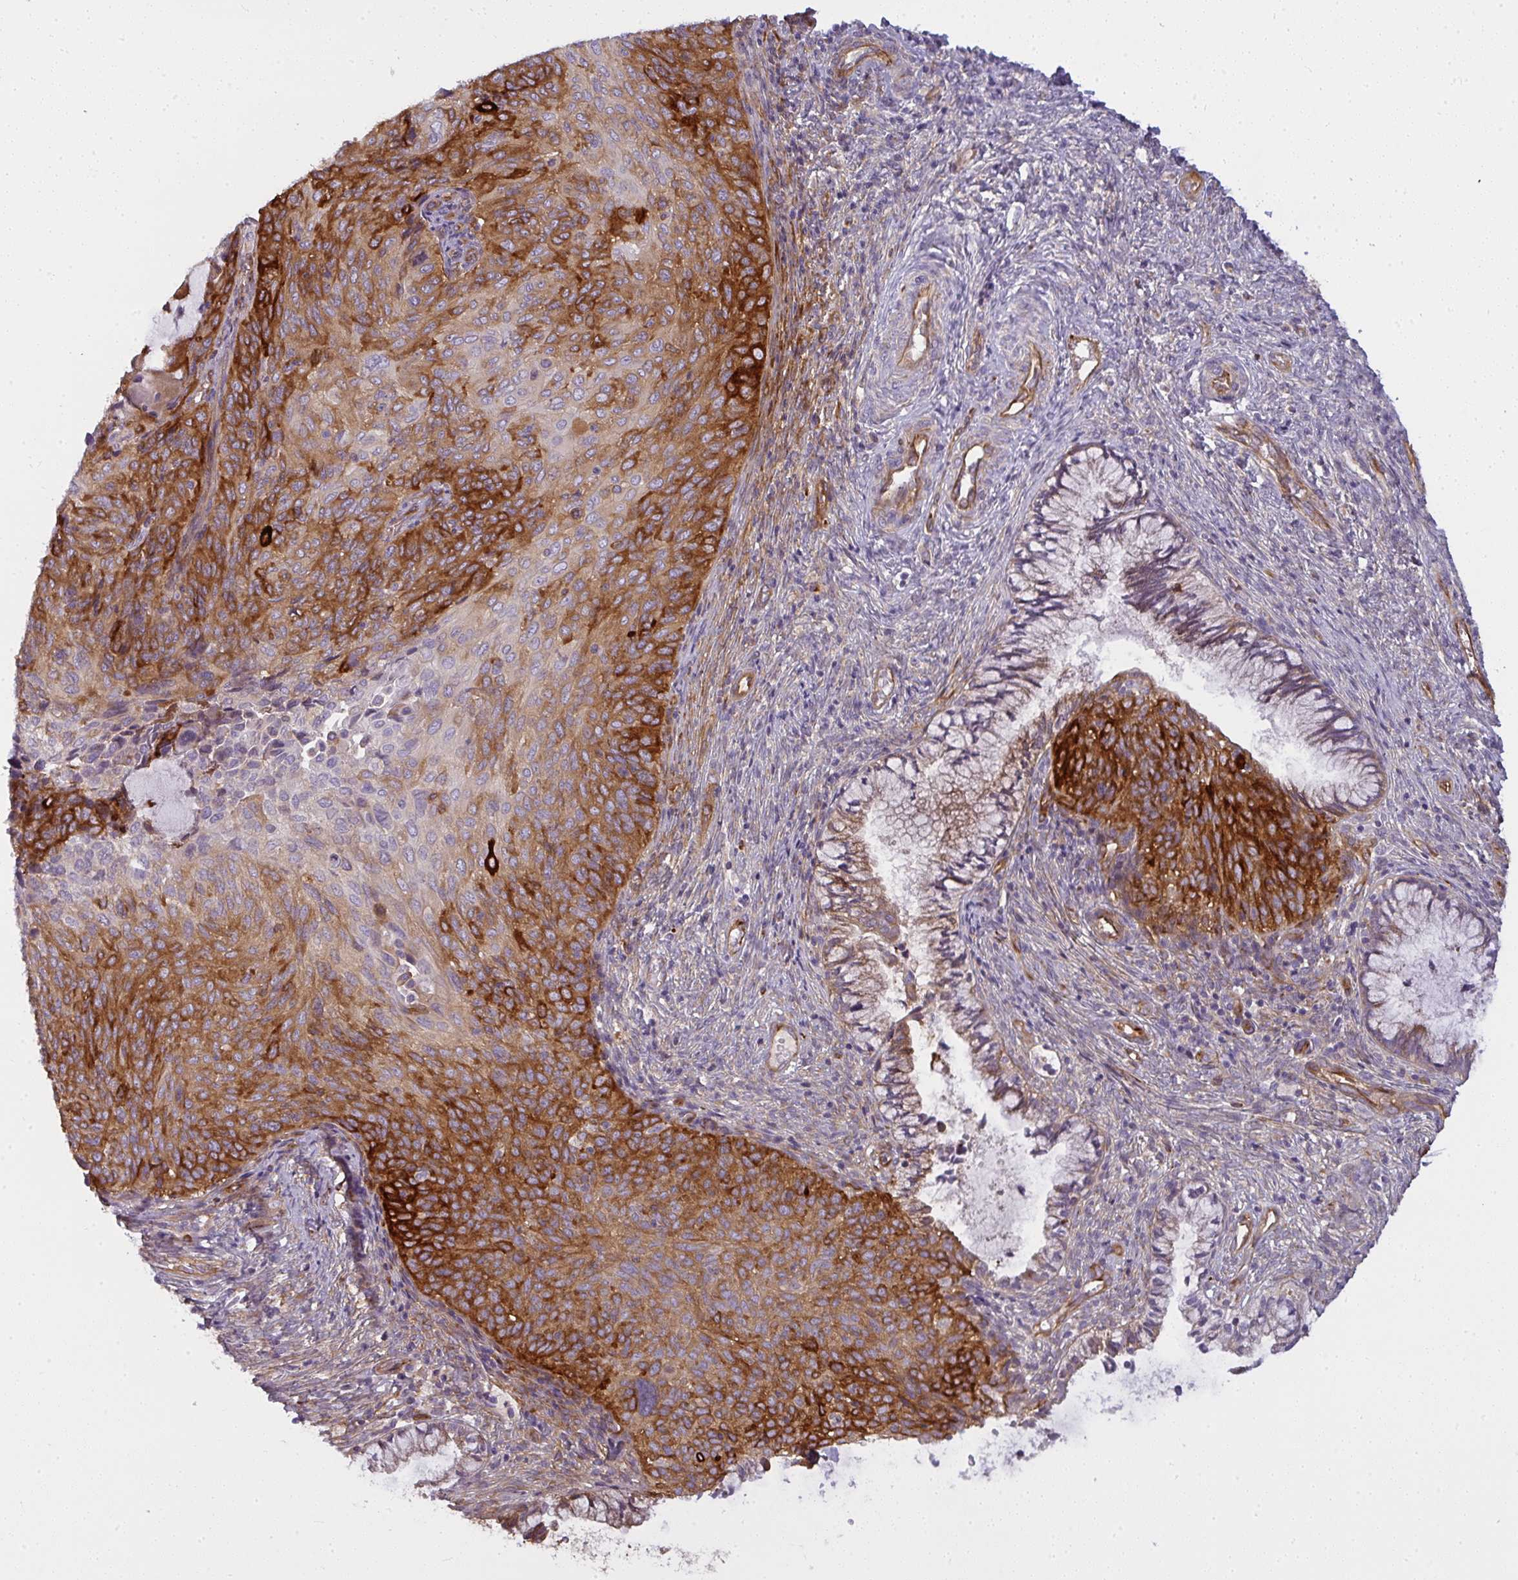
{"staining": {"intensity": "strong", "quantity": ">75%", "location": "cytoplasmic/membranous"}, "tissue": "cervical cancer", "cell_type": "Tumor cells", "image_type": "cancer", "snomed": [{"axis": "morphology", "description": "Squamous cell carcinoma, NOS"}, {"axis": "topography", "description": "Cervix"}], "caption": "The image exhibits a brown stain indicating the presence of a protein in the cytoplasmic/membranous of tumor cells in squamous cell carcinoma (cervical).", "gene": "IFIT3", "patient": {"sex": "female", "age": 49}}